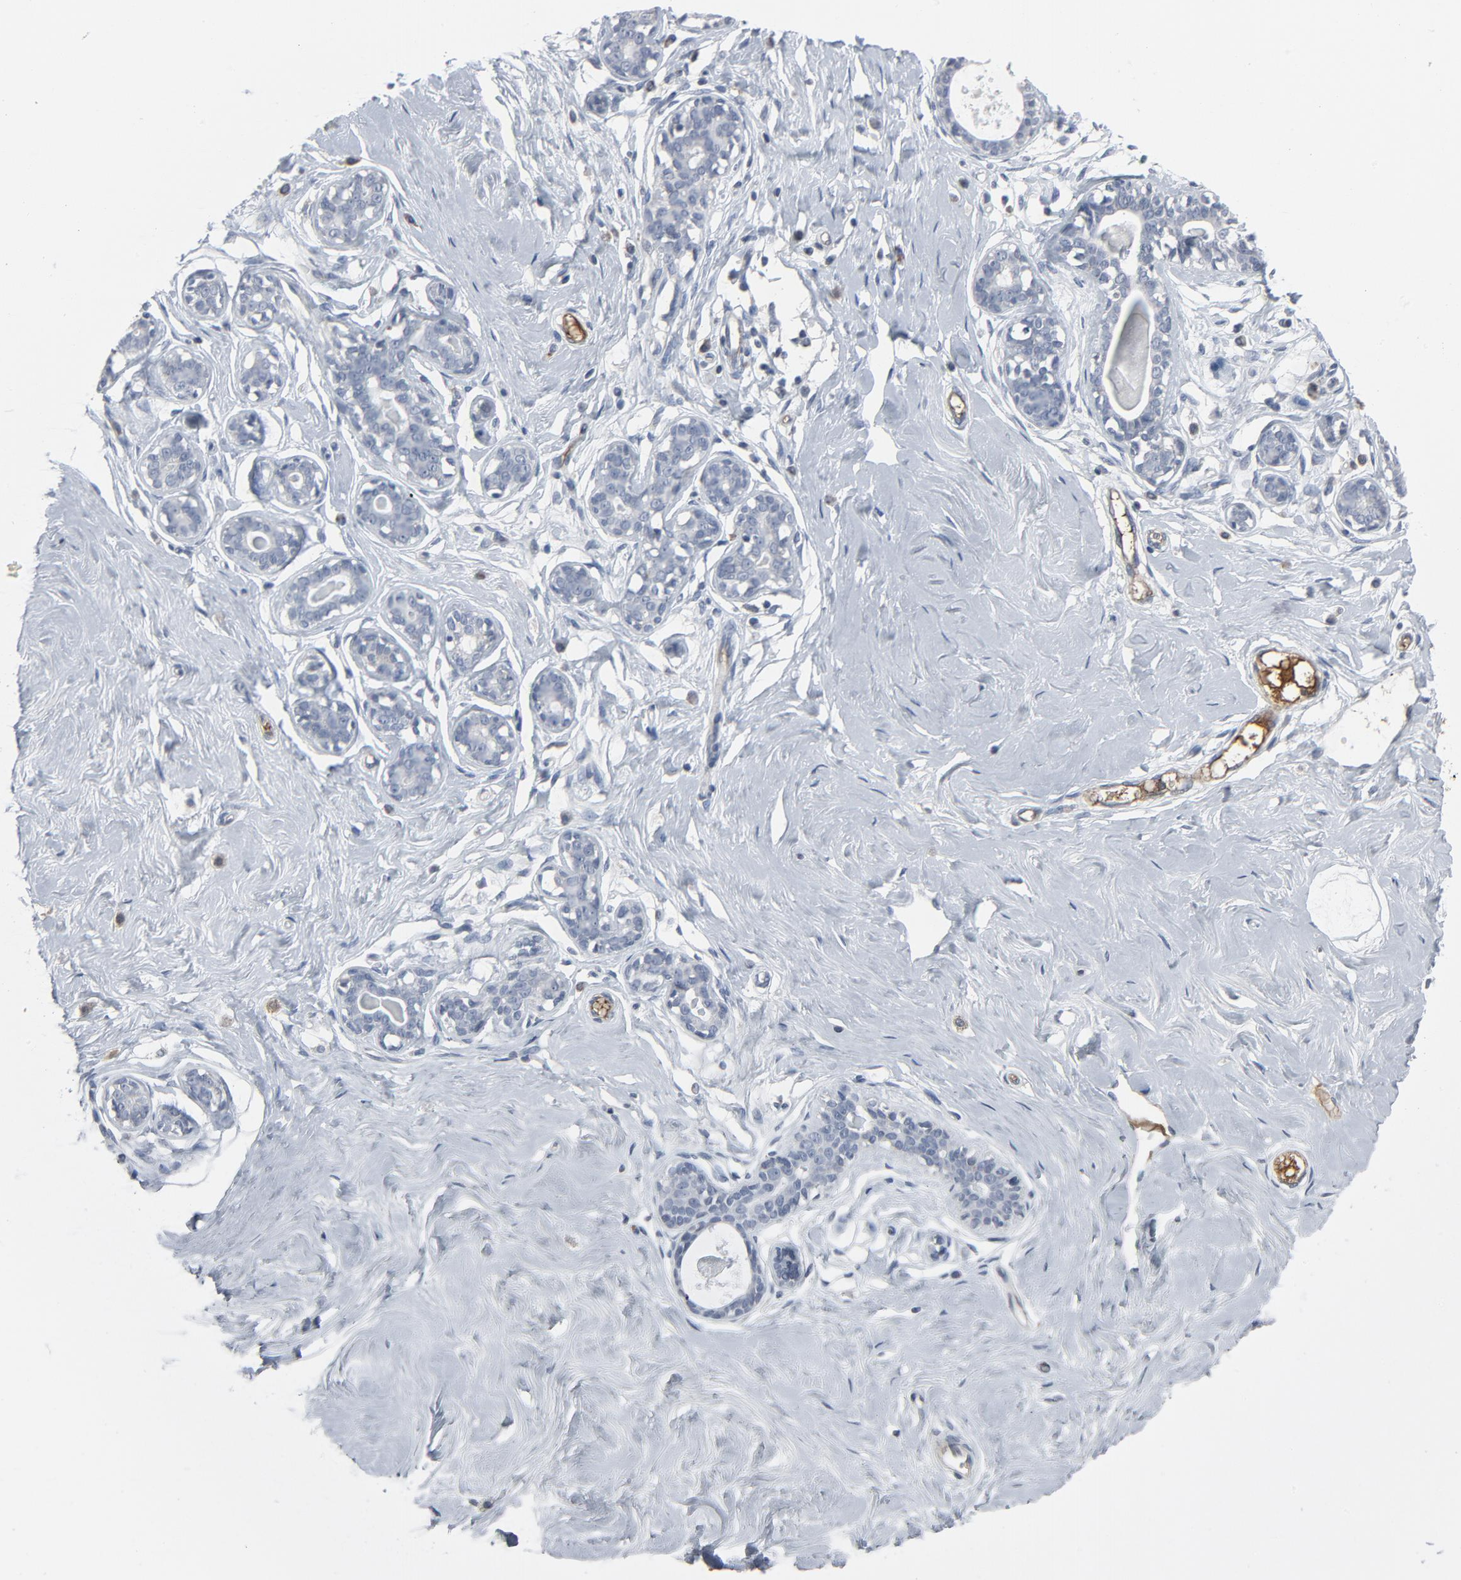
{"staining": {"intensity": "negative", "quantity": "none", "location": "none"}, "tissue": "breast", "cell_type": "Adipocytes", "image_type": "normal", "snomed": [{"axis": "morphology", "description": "Normal tissue, NOS"}, {"axis": "topography", "description": "Breast"}], "caption": "Immunohistochemistry image of benign human breast stained for a protein (brown), which displays no staining in adipocytes.", "gene": "GPX2", "patient": {"sex": "female", "age": 23}}